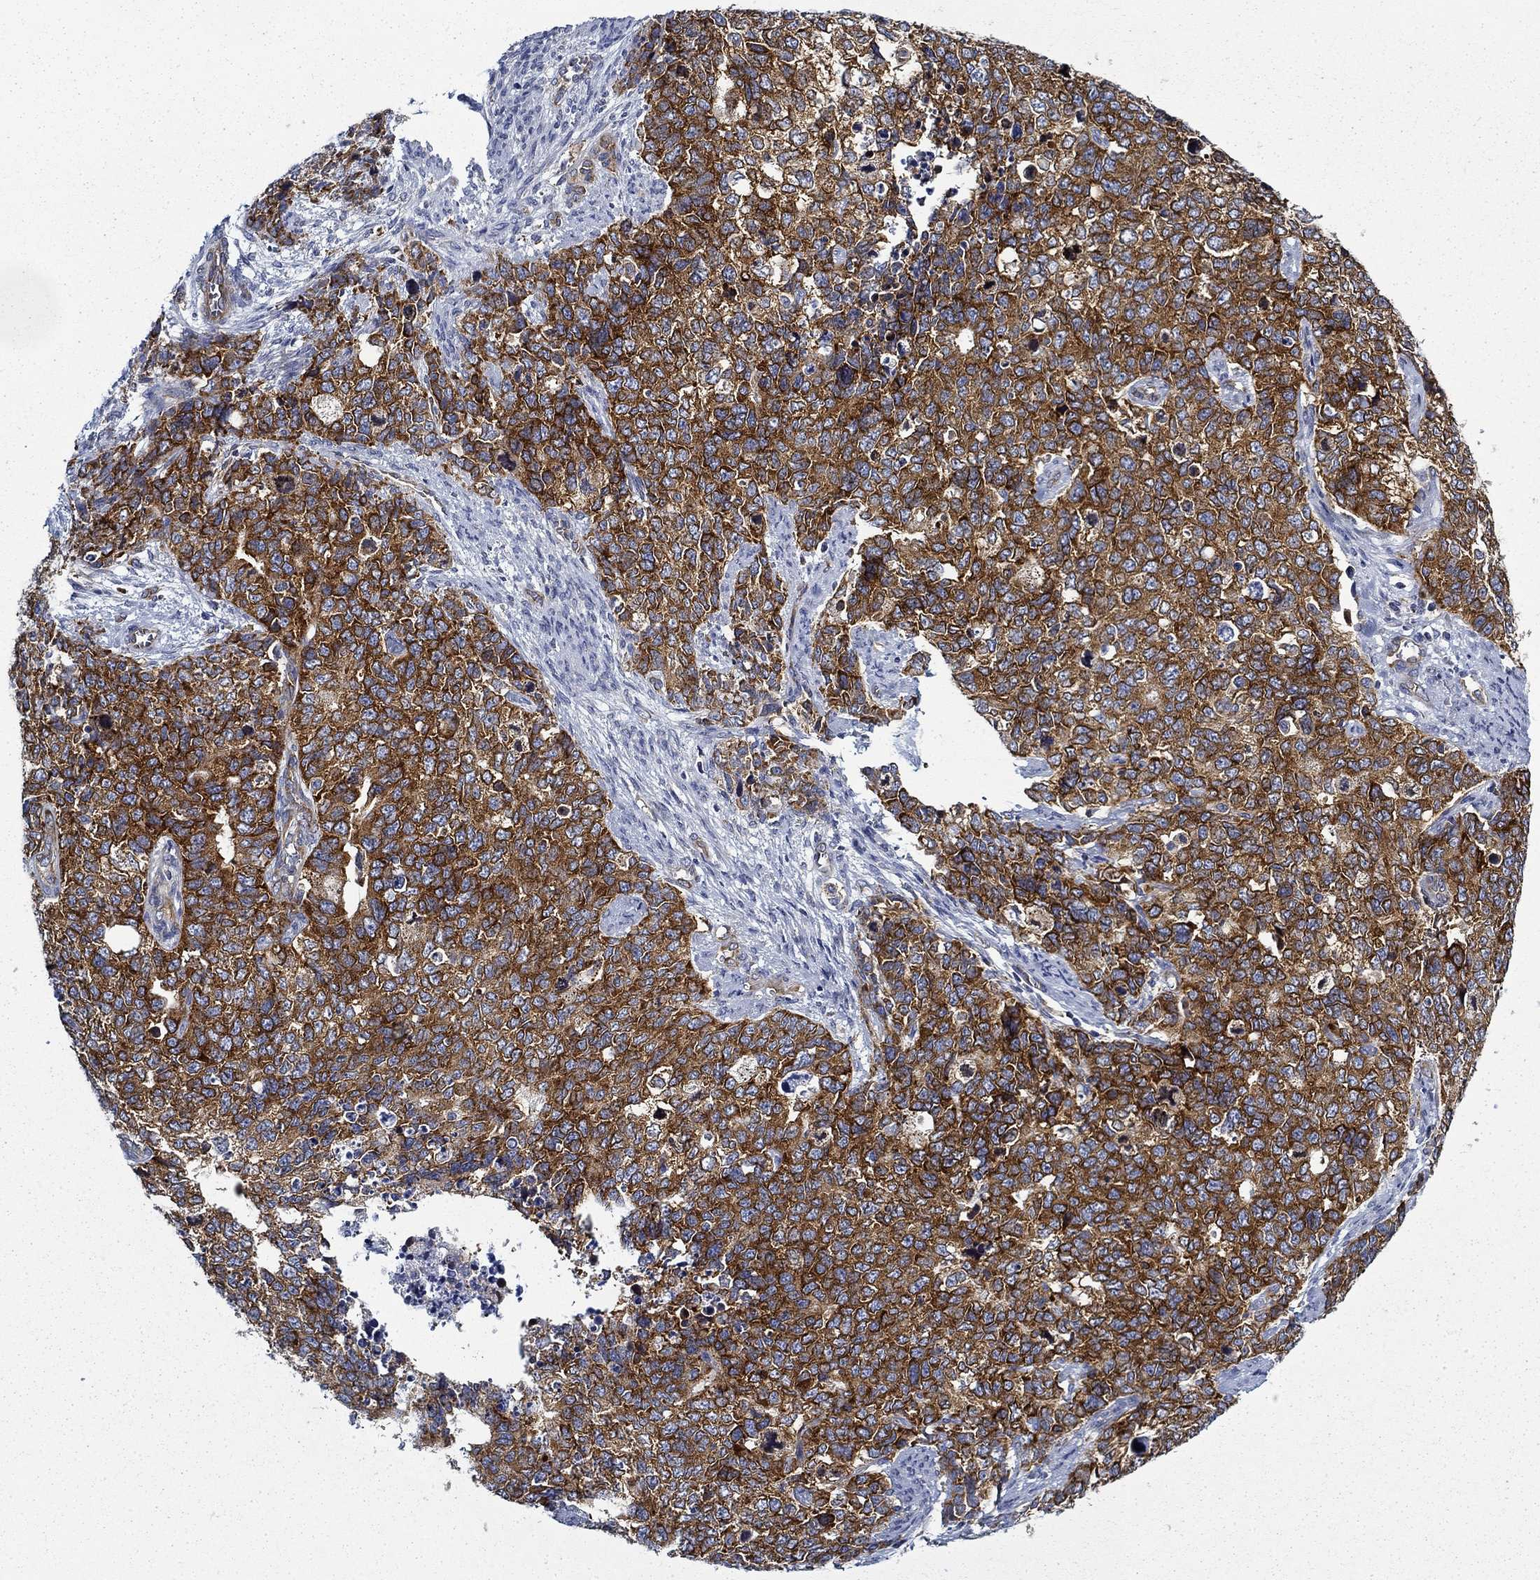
{"staining": {"intensity": "strong", "quantity": ">75%", "location": "cytoplasmic/membranous"}, "tissue": "cervical cancer", "cell_type": "Tumor cells", "image_type": "cancer", "snomed": [{"axis": "morphology", "description": "Squamous cell carcinoma, NOS"}, {"axis": "topography", "description": "Cervix"}], "caption": "This is an image of immunohistochemistry (IHC) staining of cervical cancer (squamous cell carcinoma), which shows strong staining in the cytoplasmic/membranous of tumor cells.", "gene": "FXR1", "patient": {"sex": "female", "age": 63}}